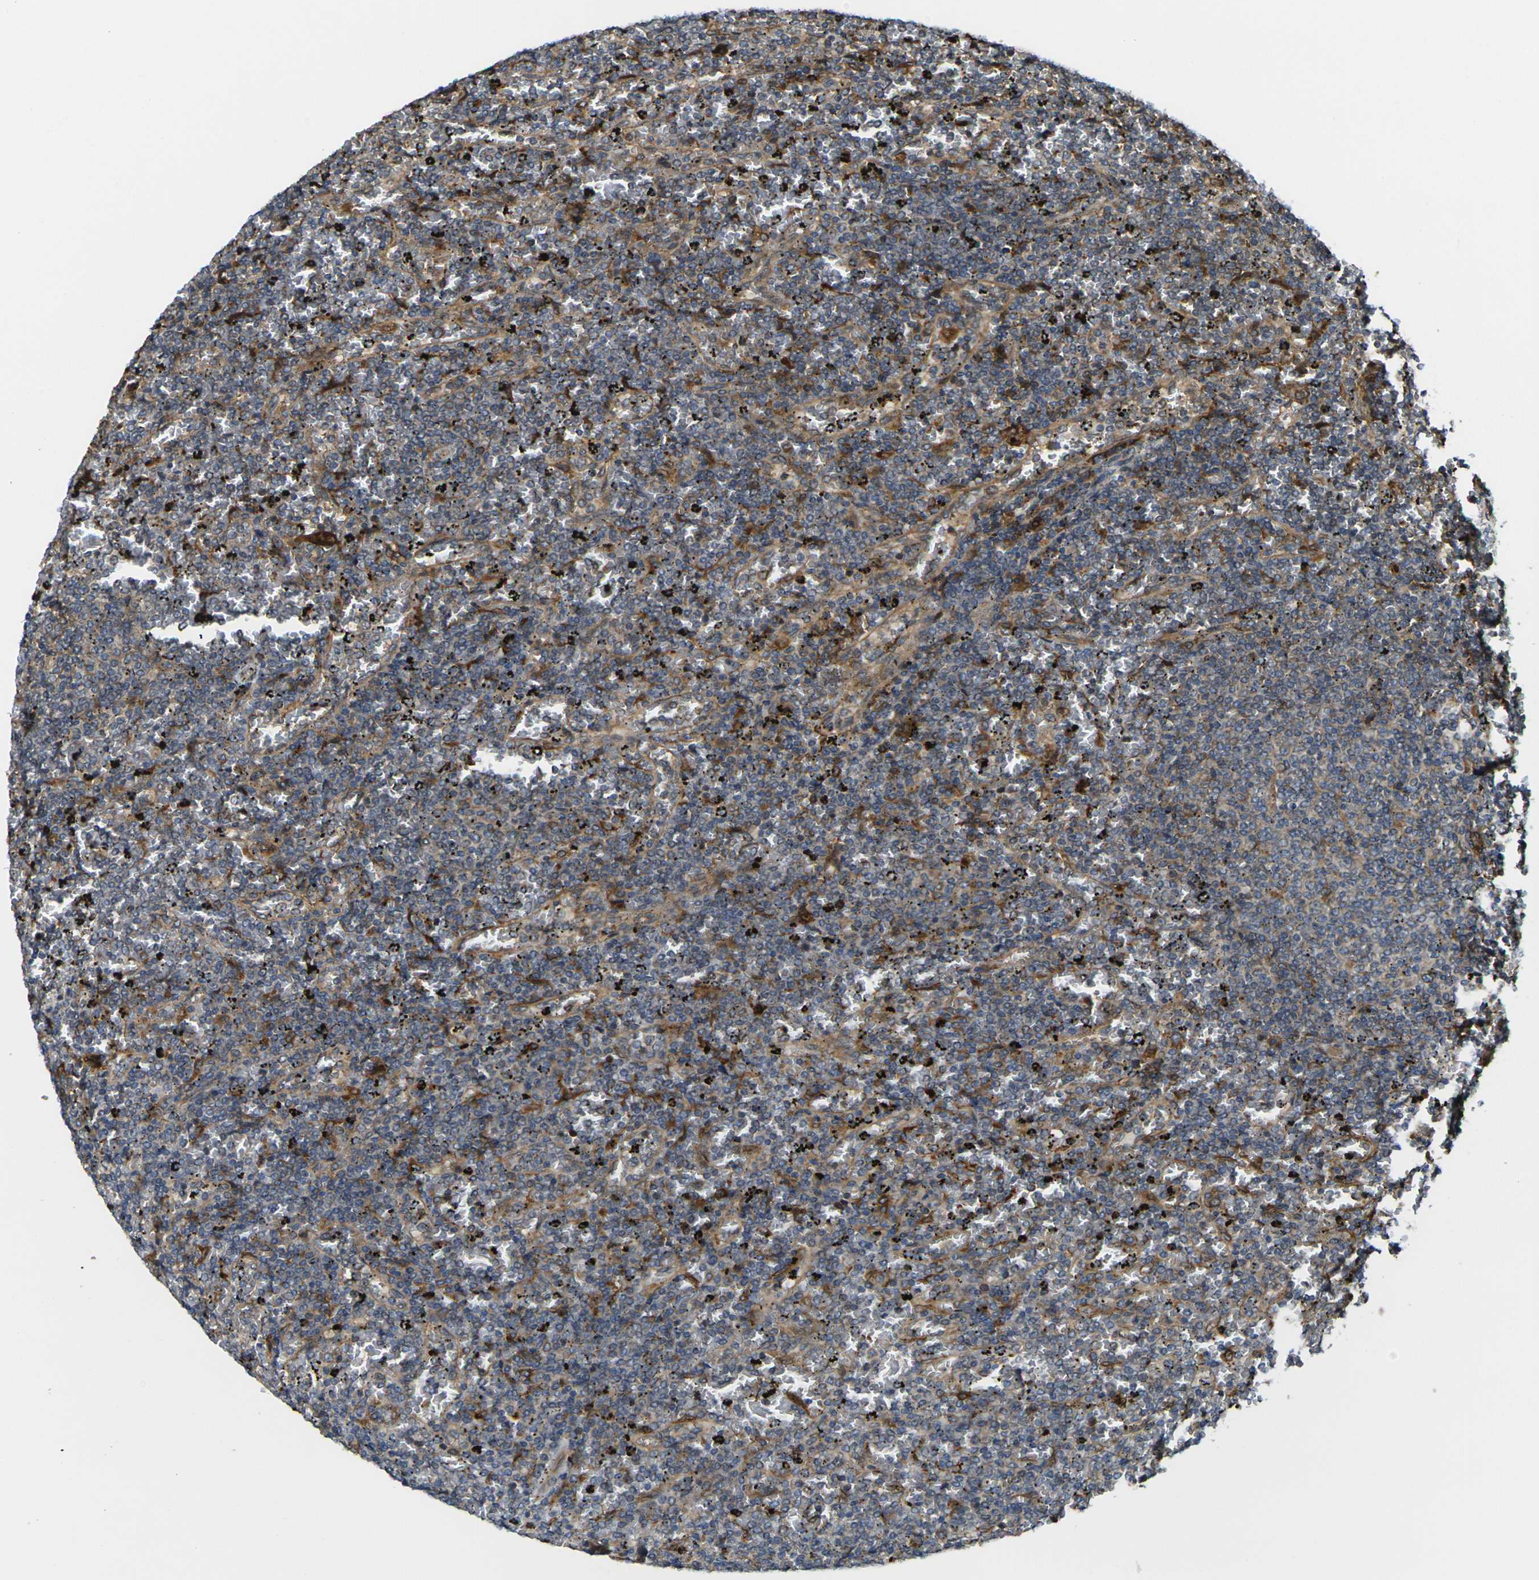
{"staining": {"intensity": "moderate", "quantity": "<25%", "location": "cytoplasmic/membranous"}, "tissue": "lymphoma", "cell_type": "Tumor cells", "image_type": "cancer", "snomed": [{"axis": "morphology", "description": "Malignant lymphoma, non-Hodgkin's type, Low grade"}, {"axis": "topography", "description": "Spleen"}], "caption": "Human lymphoma stained with a brown dye demonstrates moderate cytoplasmic/membranous positive staining in approximately <25% of tumor cells.", "gene": "FZD1", "patient": {"sex": "female", "age": 77}}